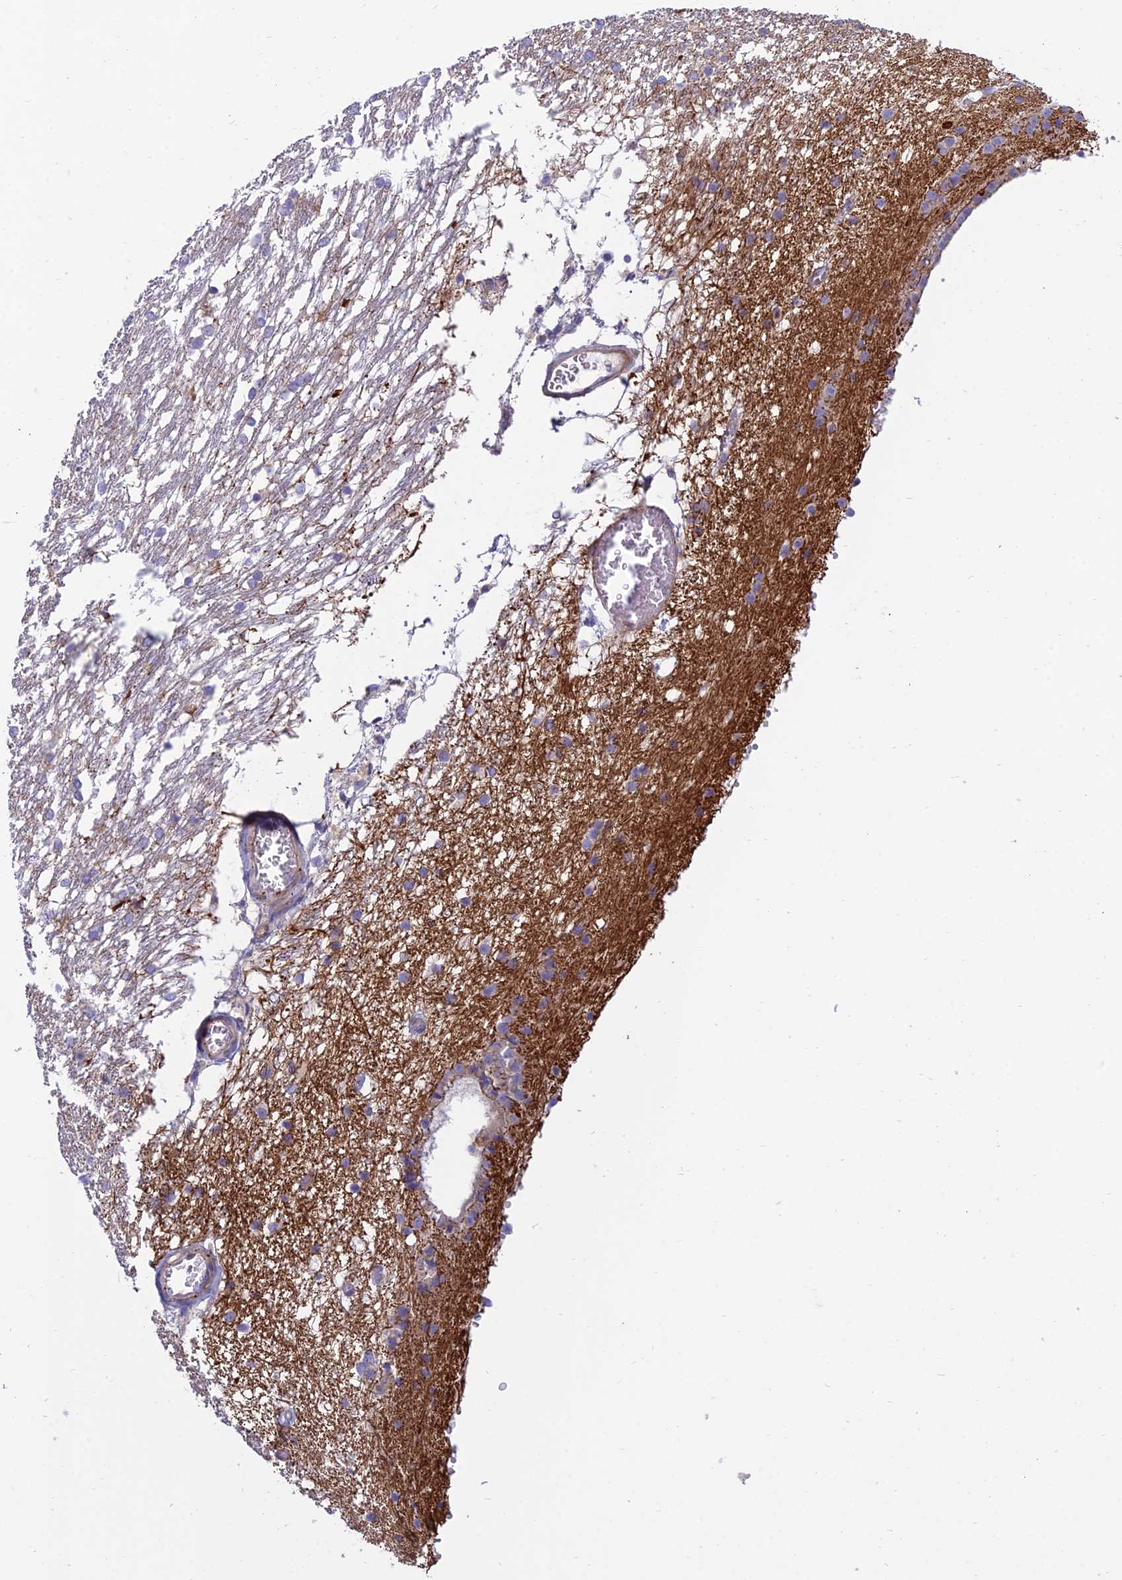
{"staining": {"intensity": "negative", "quantity": "none", "location": "none"}, "tissue": "caudate", "cell_type": "Glial cells", "image_type": "normal", "snomed": [{"axis": "morphology", "description": "Normal tissue, NOS"}, {"axis": "topography", "description": "Lateral ventricle wall"}], "caption": "IHC of benign caudate exhibits no positivity in glial cells.", "gene": "DUS2", "patient": {"sex": "female", "age": 19}}